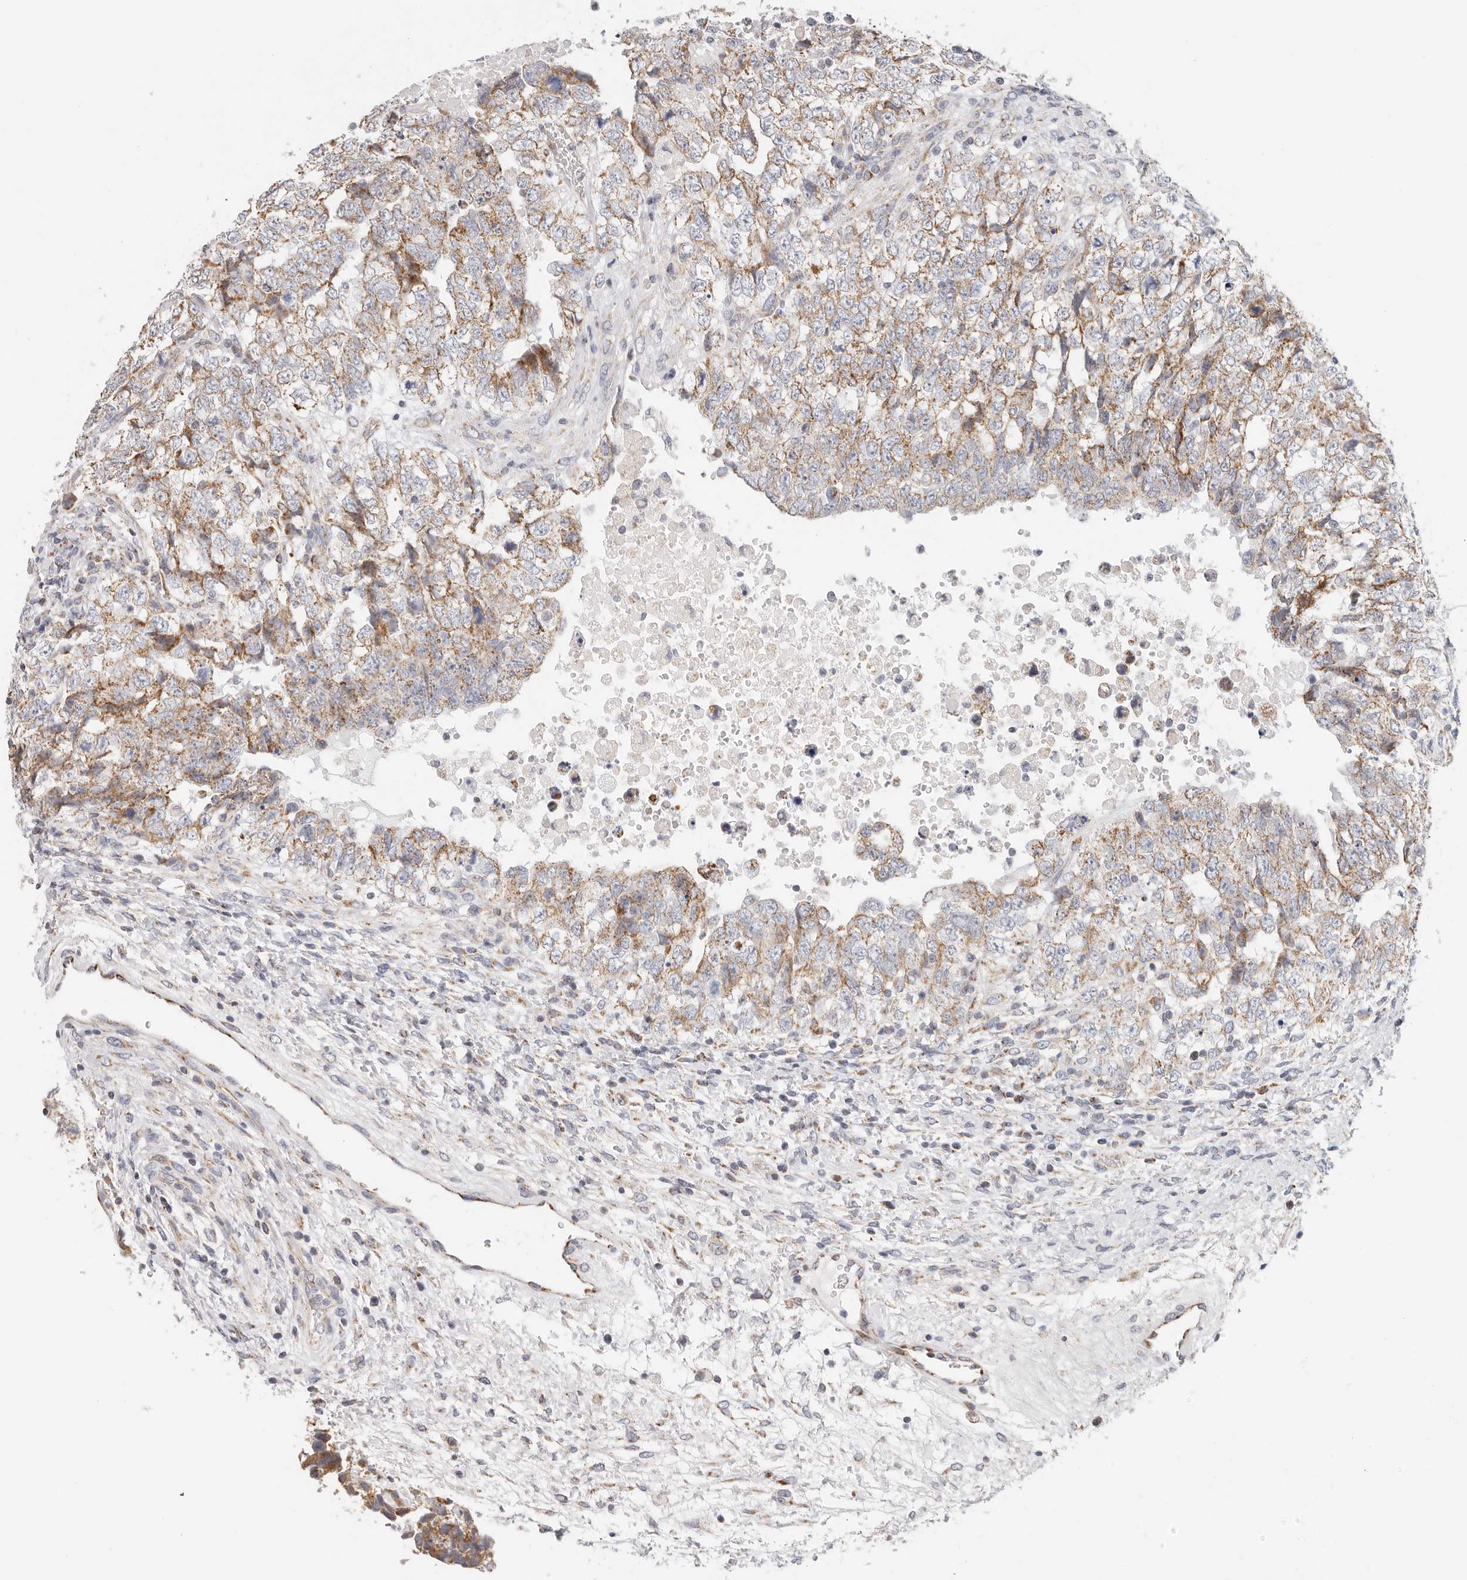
{"staining": {"intensity": "moderate", "quantity": ">75%", "location": "cytoplasmic/membranous"}, "tissue": "testis cancer", "cell_type": "Tumor cells", "image_type": "cancer", "snomed": [{"axis": "morphology", "description": "Carcinoma, Embryonal, NOS"}, {"axis": "topography", "description": "Testis"}], "caption": "This photomicrograph demonstrates immunohistochemistry (IHC) staining of testis cancer, with medium moderate cytoplasmic/membranous expression in approximately >75% of tumor cells.", "gene": "AFDN", "patient": {"sex": "male", "age": 37}}